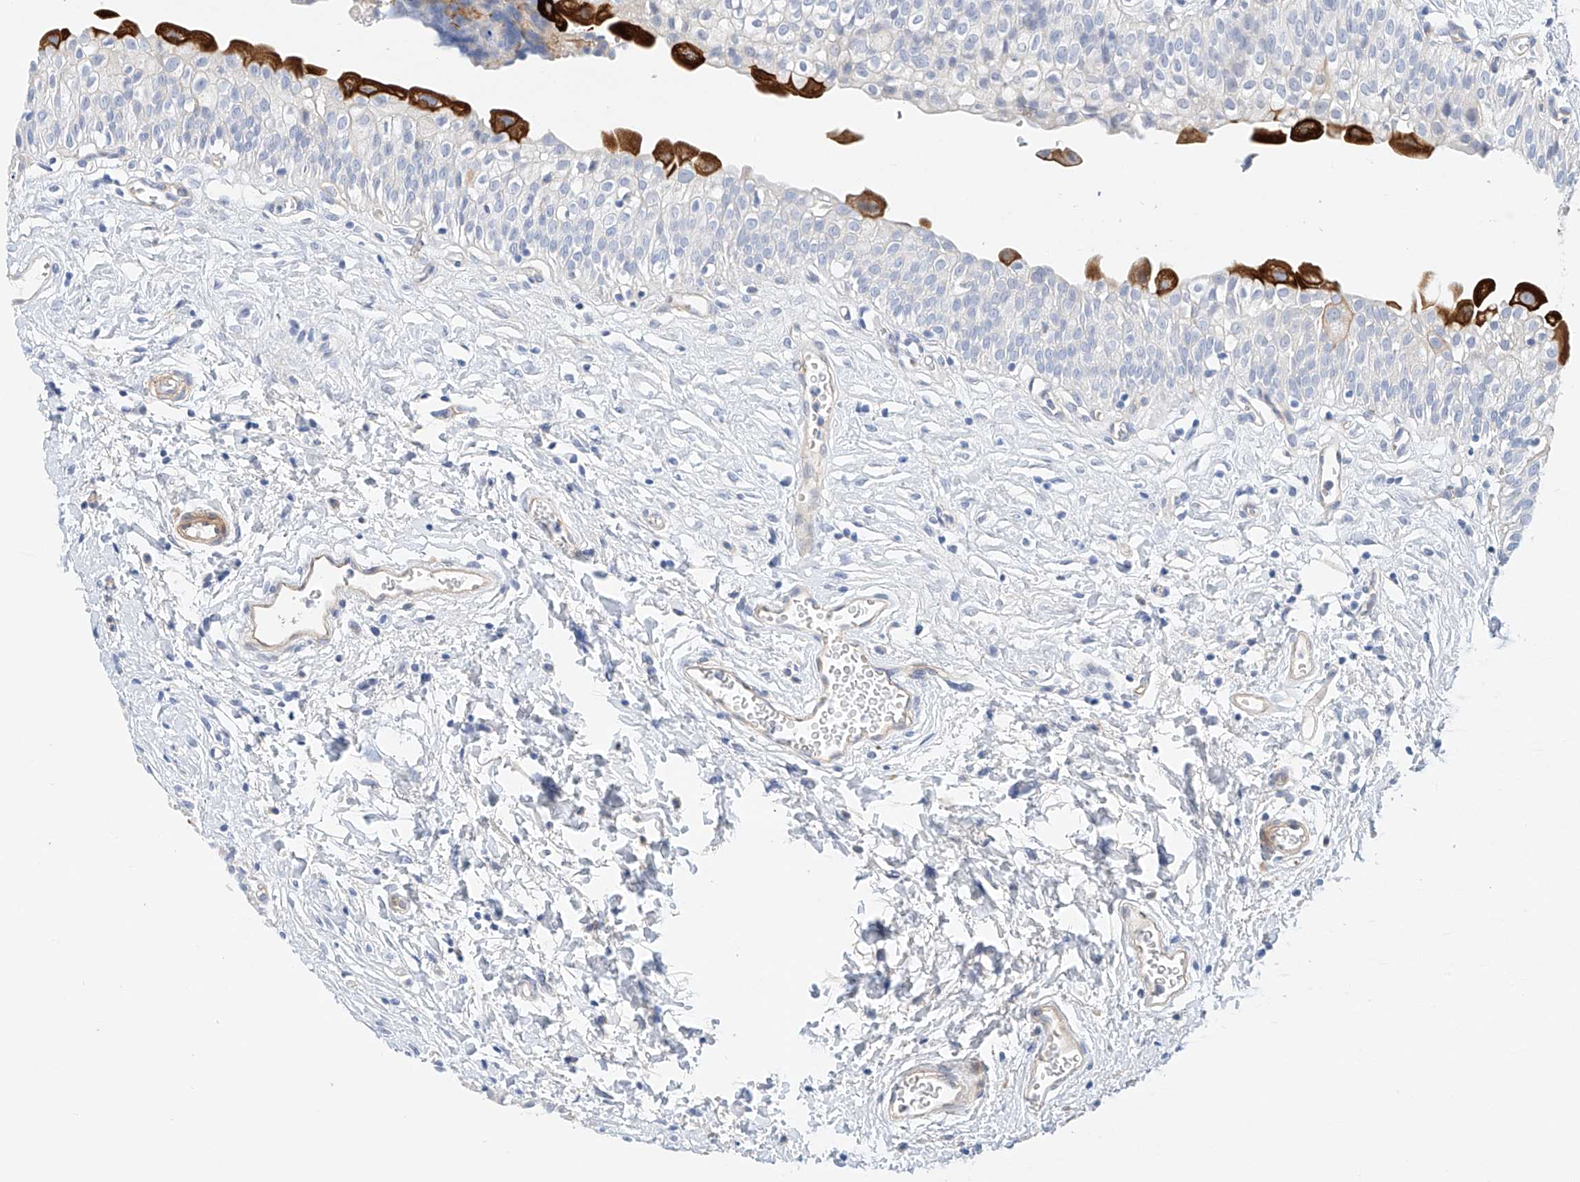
{"staining": {"intensity": "strong", "quantity": "25%-75%", "location": "cytoplasmic/membranous"}, "tissue": "urinary bladder", "cell_type": "Urothelial cells", "image_type": "normal", "snomed": [{"axis": "morphology", "description": "Normal tissue, NOS"}, {"axis": "topography", "description": "Urinary bladder"}], "caption": "Immunohistochemical staining of unremarkable urinary bladder shows strong cytoplasmic/membranous protein staining in approximately 25%-75% of urothelial cells. The protein of interest is stained brown, and the nuclei are stained in blue (DAB IHC with brightfield microscopy, high magnification).", "gene": "SBSPON", "patient": {"sex": "male", "age": 51}}